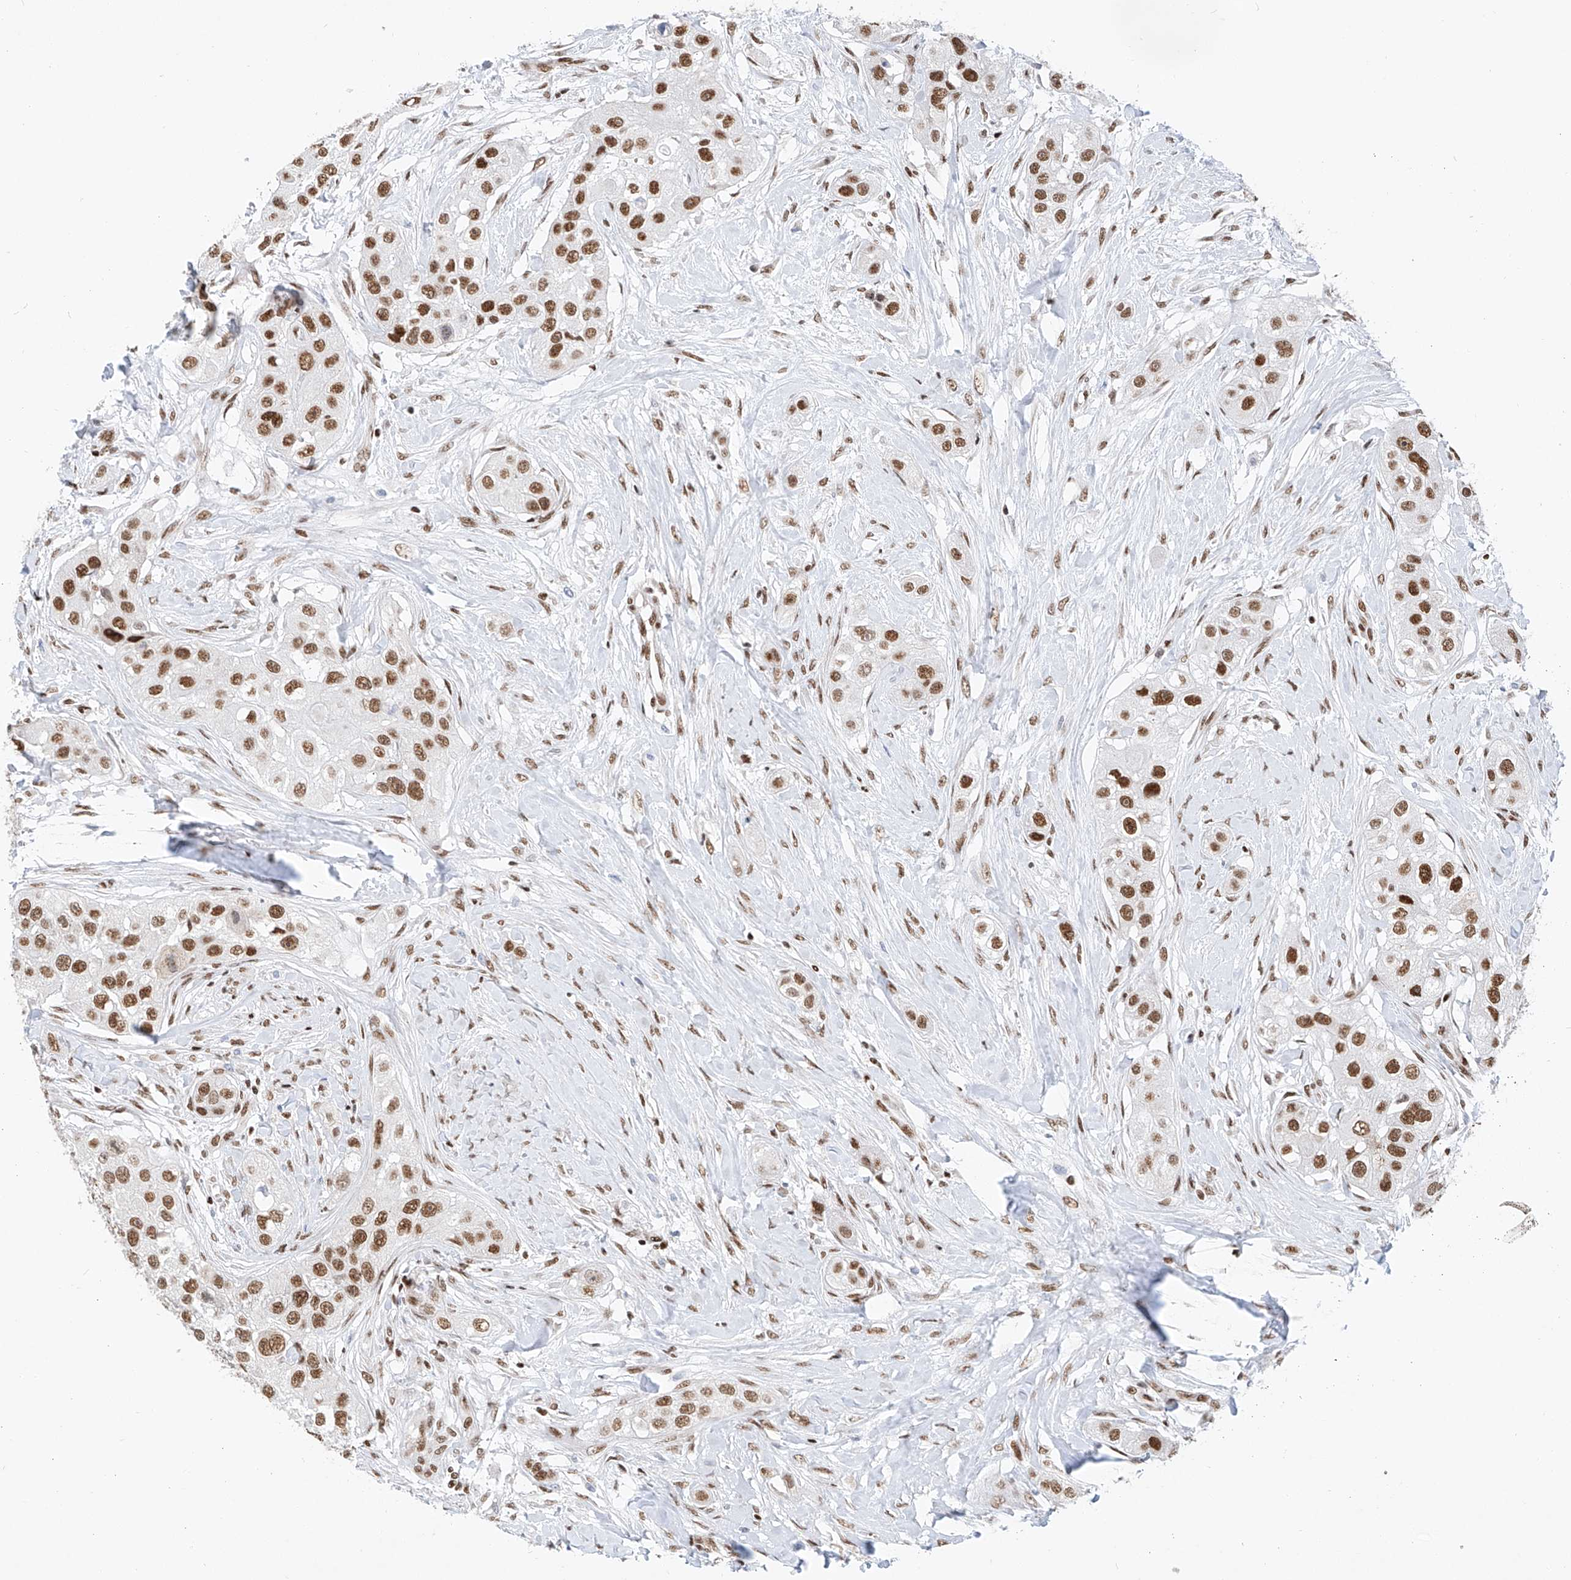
{"staining": {"intensity": "moderate", "quantity": ">75%", "location": "nuclear"}, "tissue": "head and neck cancer", "cell_type": "Tumor cells", "image_type": "cancer", "snomed": [{"axis": "morphology", "description": "Normal tissue, NOS"}, {"axis": "morphology", "description": "Squamous cell carcinoma, NOS"}, {"axis": "topography", "description": "Skeletal muscle"}, {"axis": "topography", "description": "Head-Neck"}], "caption": "This photomicrograph reveals immunohistochemistry staining of human squamous cell carcinoma (head and neck), with medium moderate nuclear expression in approximately >75% of tumor cells.", "gene": "TAF4", "patient": {"sex": "male", "age": 51}}